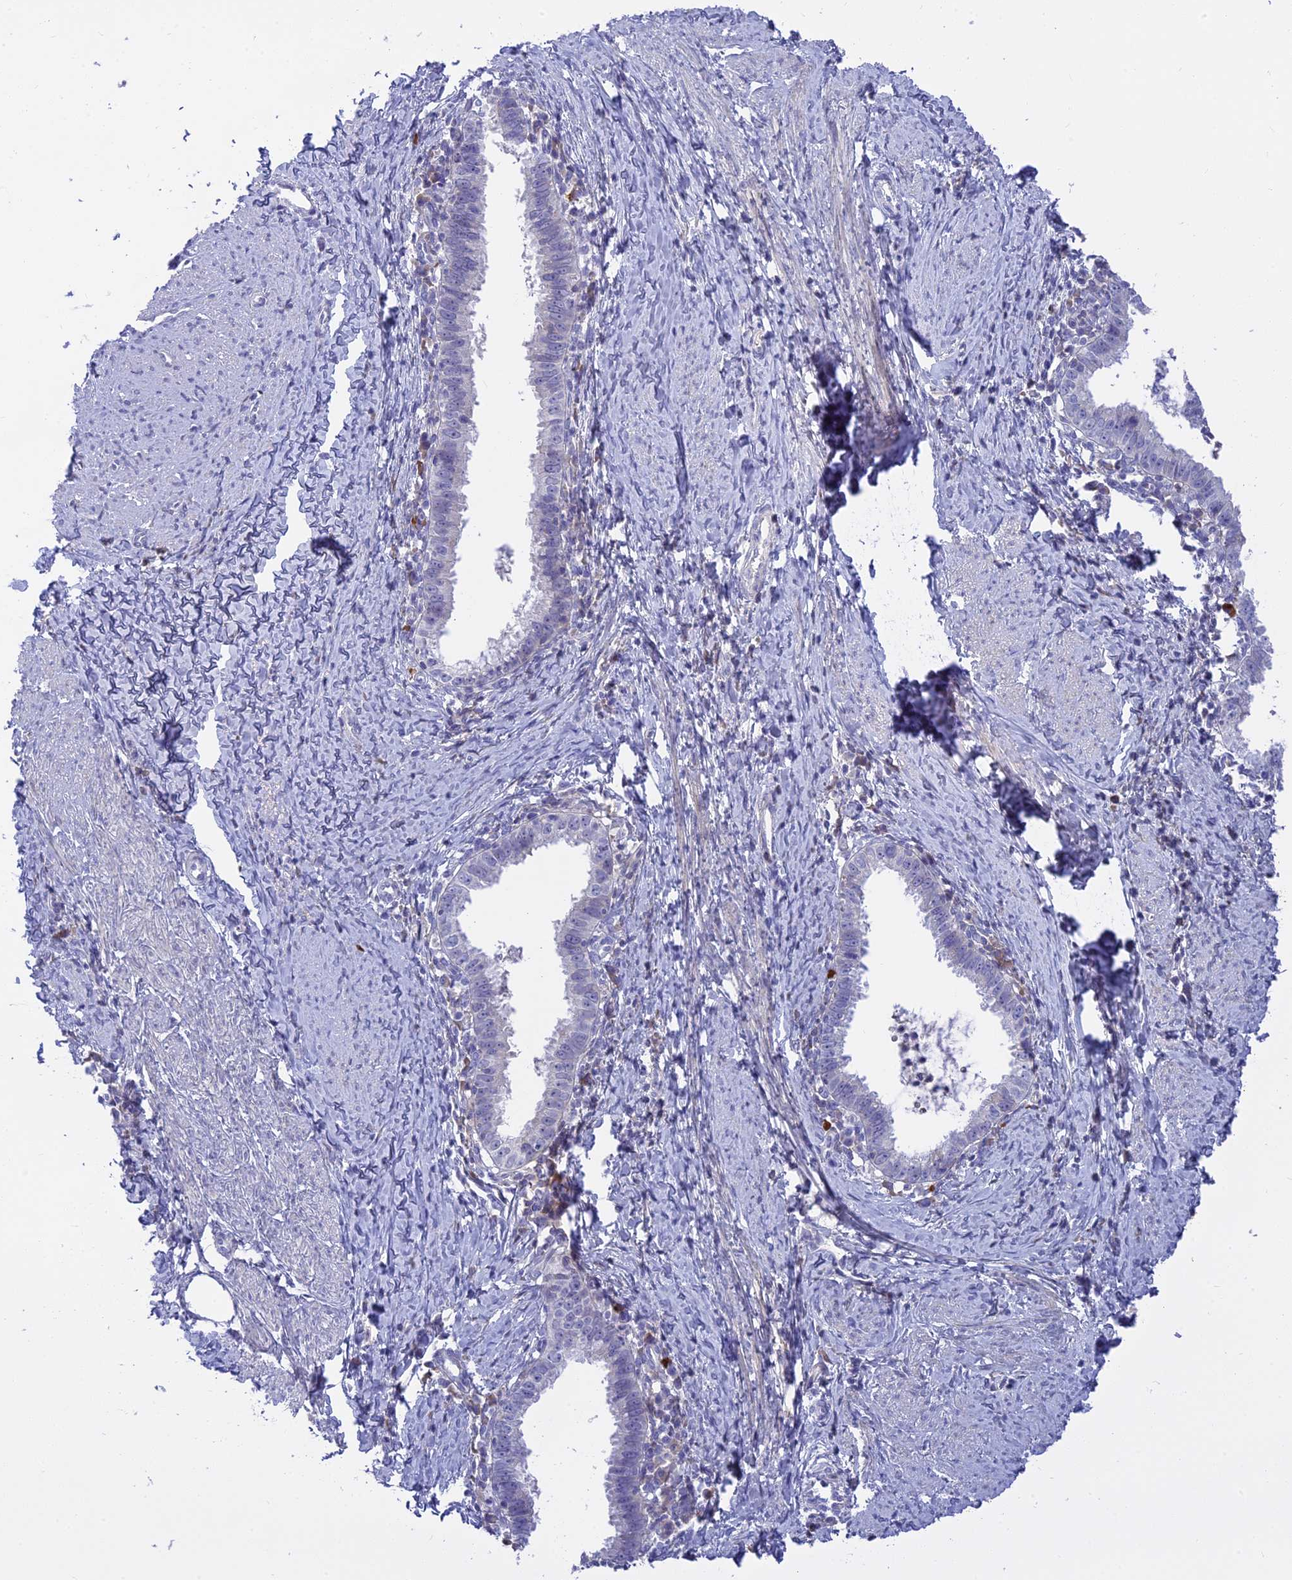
{"staining": {"intensity": "negative", "quantity": "none", "location": "none"}, "tissue": "cervical cancer", "cell_type": "Tumor cells", "image_type": "cancer", "snomed": [{"axis": "morphology", "description": "Adenocarcinoma, NOS"}, {"axis": "topography", "description": "Cervix"}], "caption": "Cervical cancer (adenocarcinoma) stained for a protein using IHC shows no positivity tumor cells.", "gene": "MBD3L1", "patient": {"sex": "female", "age": 36}}